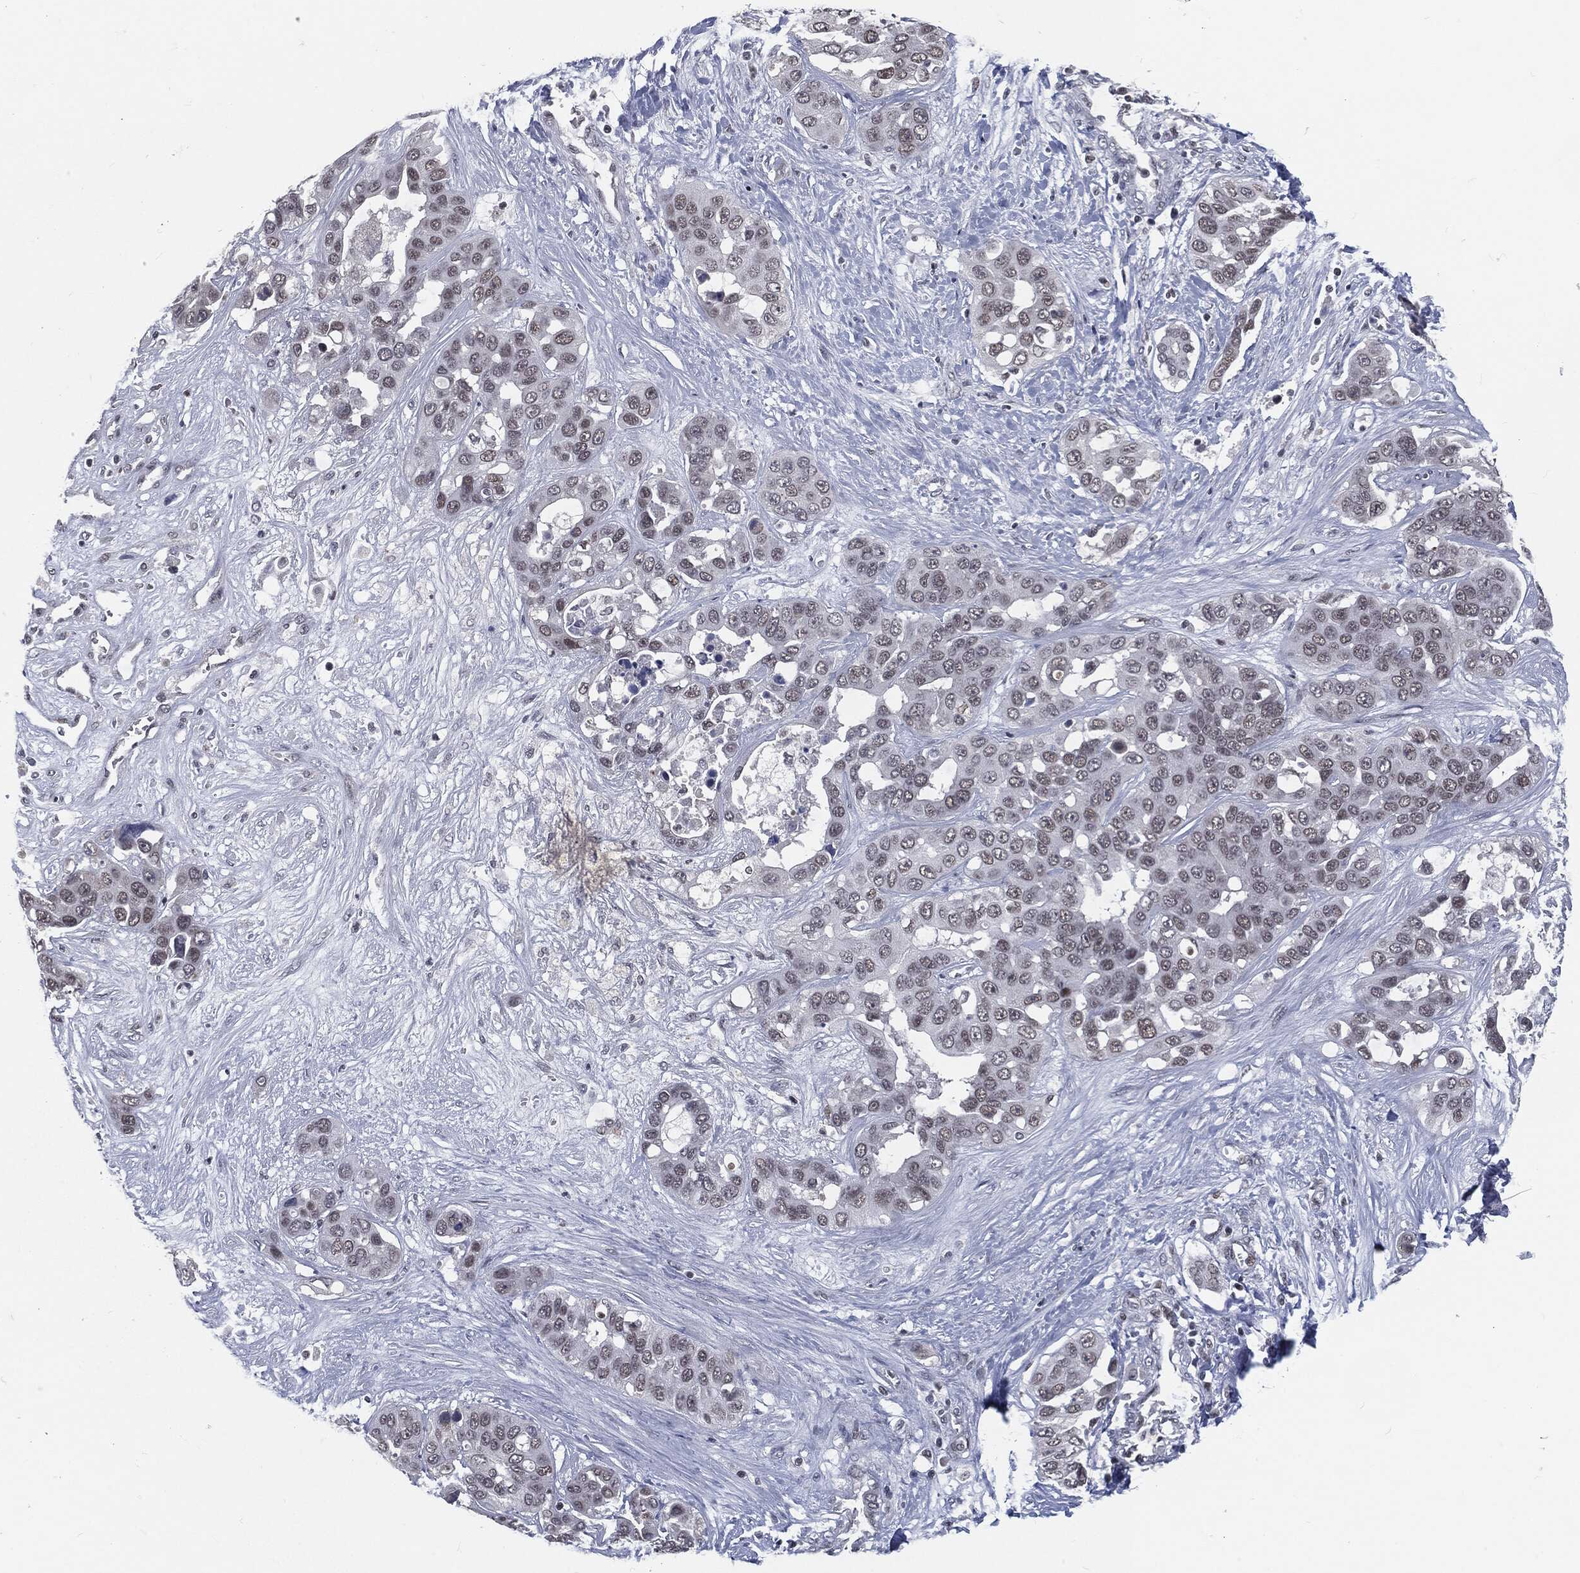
{"staining": {"intensity": "weak", "quantity": "25%-75%", "location": "nuclear"}, "tissue": "liver cancer", "cell_type": "Tumor cells", "image_type": "cancer", "snomed": [{"axis": "morphology", "description": "Cholangiocarcinoma"}, {"axis": "topography", "description": "Liver"}], "caption": "The histopathology image exhibits immunohistochemical staining of cholangiocarcinoma (liver). There is weak nuclear positivity is identified in about 25%-75% of tumor cells. The staining is performed using DAB brown chromogen to label protein expression. The nuclei are counter-stained blue using hematoxylin.", "gene": "ANXA1", "patient": {"sex": "female", "age": 52}}